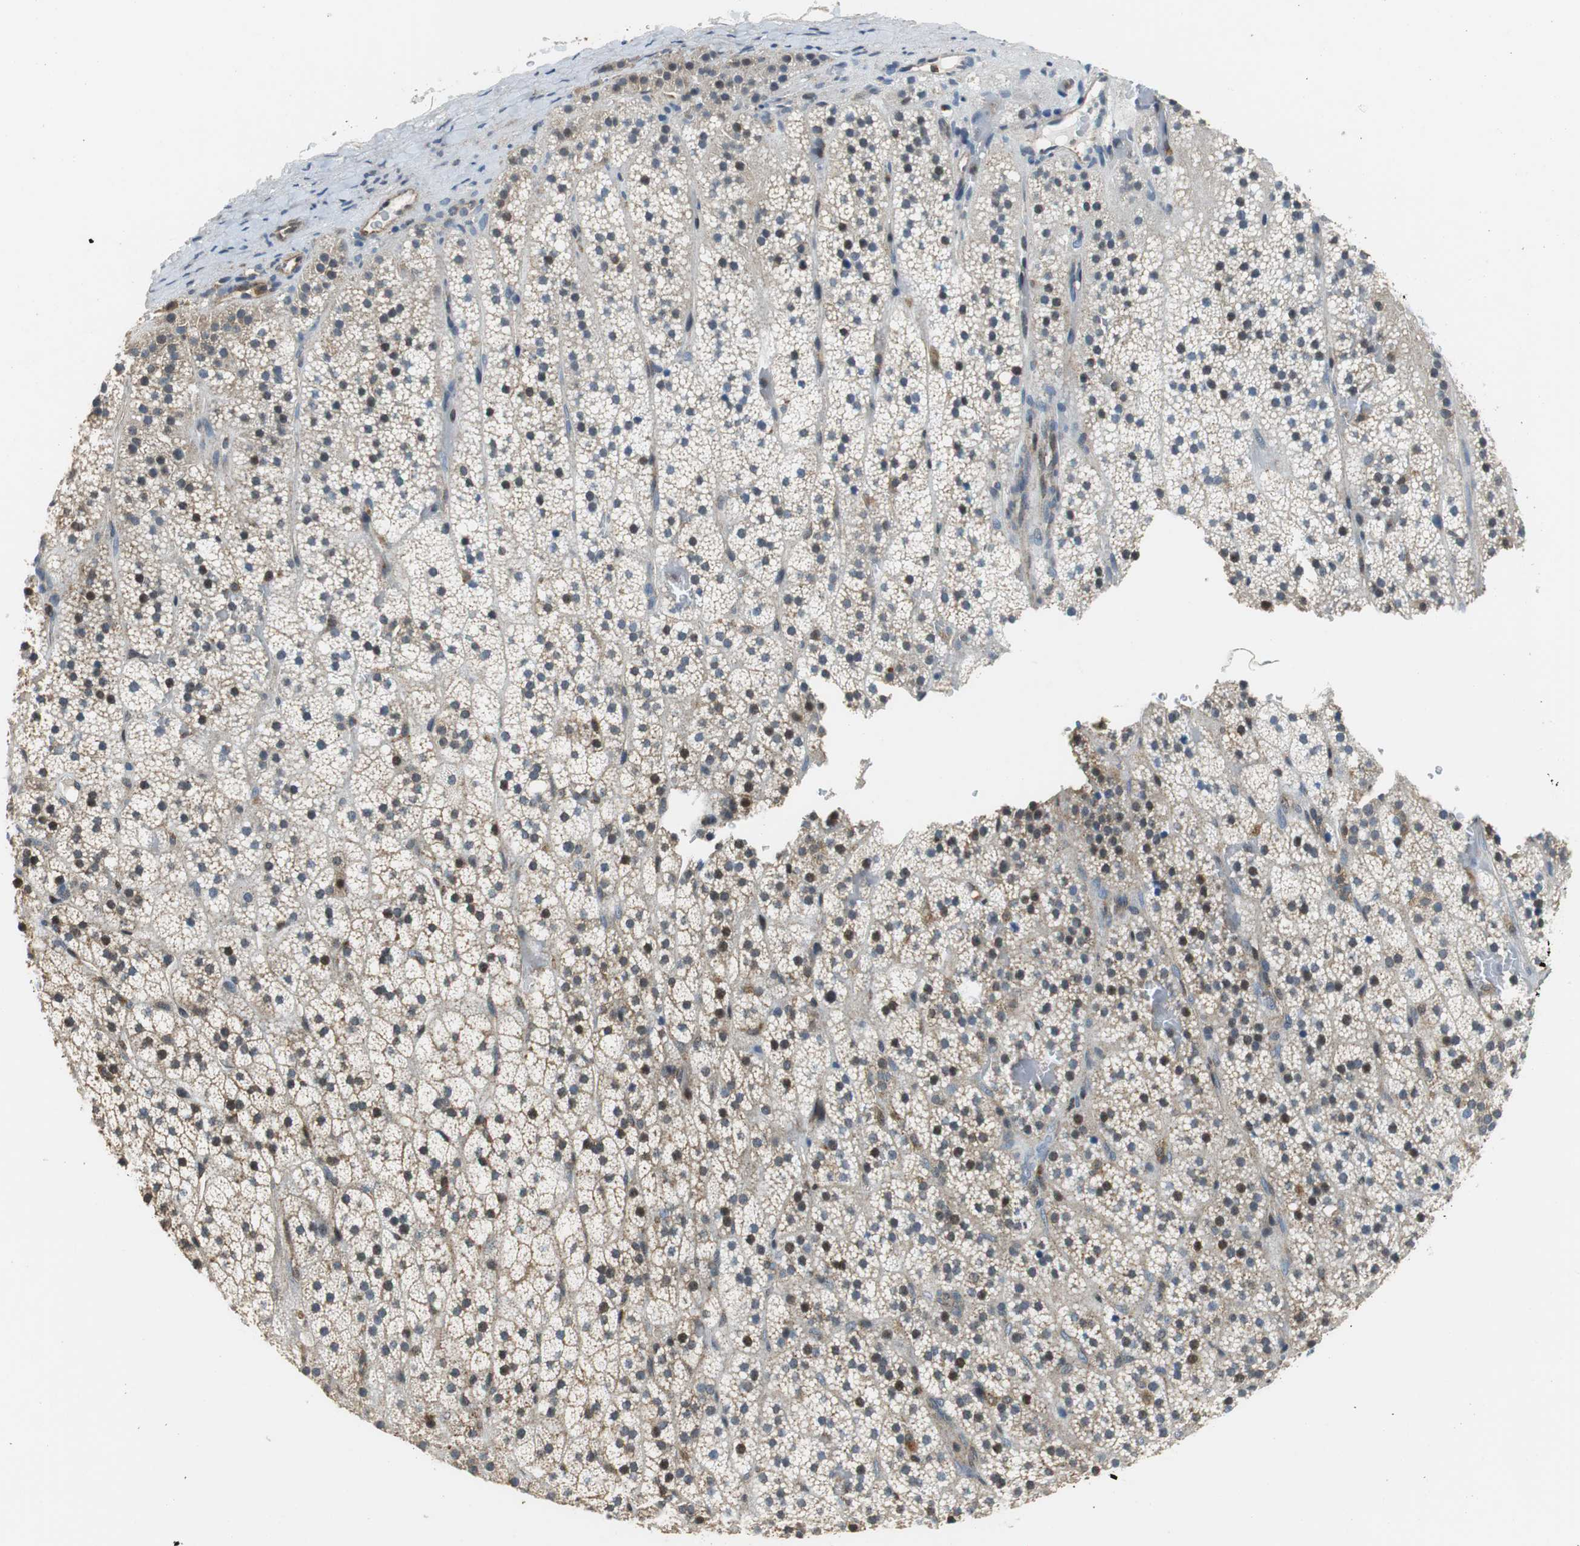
{"staining": {"intensity": "moderate", "quantity": ">75%", "location": "cytoplasmic/membranous"}, "tissue": "adrenal gland", "cell_type": "Glandular cells", "image_type": "normal", "snomed": [{"axis": "morphology", "description": "Normal tissue, NOS"}, {"axis": "topography", "description": "Adrenal gland"}], "caption": "Immunohistochemistry (DAB) staining of benign human adrenal gland reveals moderate cytoplasmic/membranous protein expression in about >75% of glandular cells.", "gene": "GSDMD", "patient": {"sex": "male", "age": 35}}